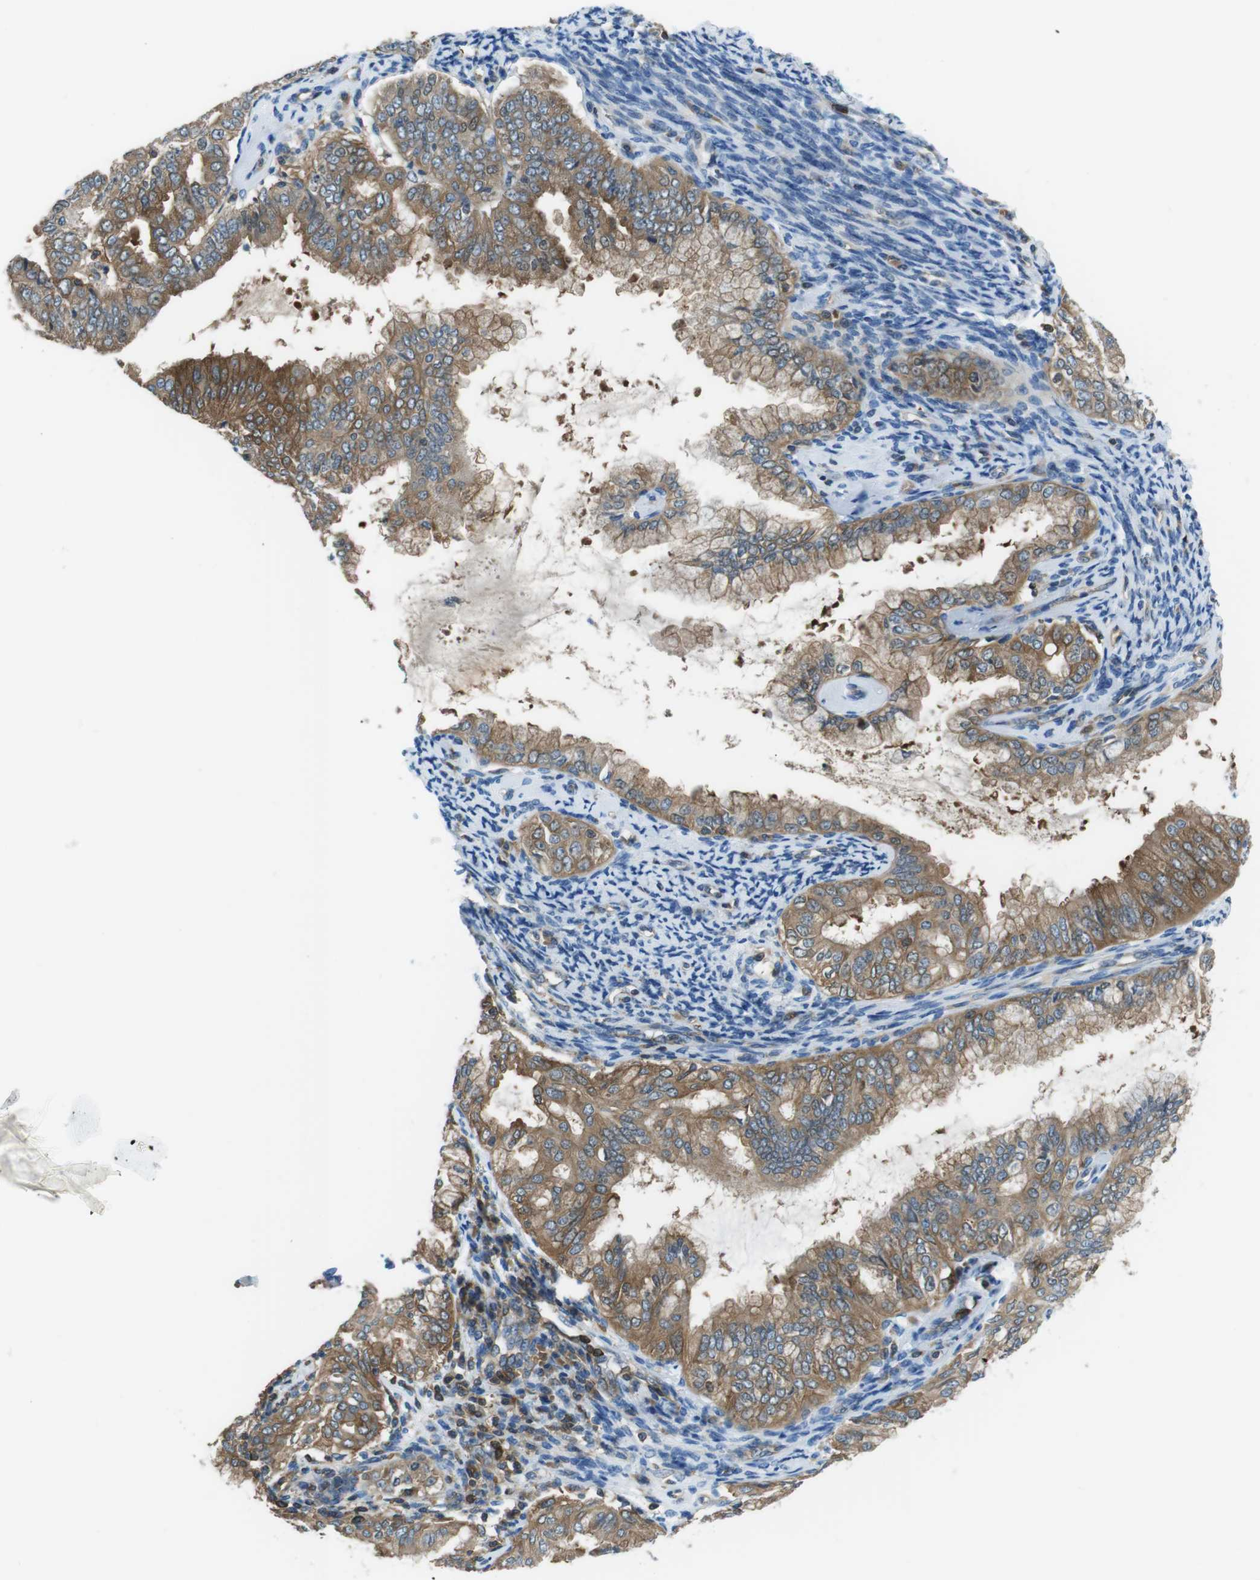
{"staining": {"intensity": "moderate", "quantity": ">75%", "location": "cytoplasmic/membranous"}, "tissue": "endometrial cancer", "cell_type": "Tumor cells", "image_type": "cancer", "snomed": [{"axis": "morphology", "description": "Adenocarcinoma, NOS"}, {"axis": "topography", "description": "Endometrium"}], "caption": "Moderate cytoplasmic/membranous protein positivity is appreciated in approximately >75% of tumor cells in endometrial cancer (adenocarcinoma).", "gene": "TES", "patient": {"sex": "female", "age": 63}}